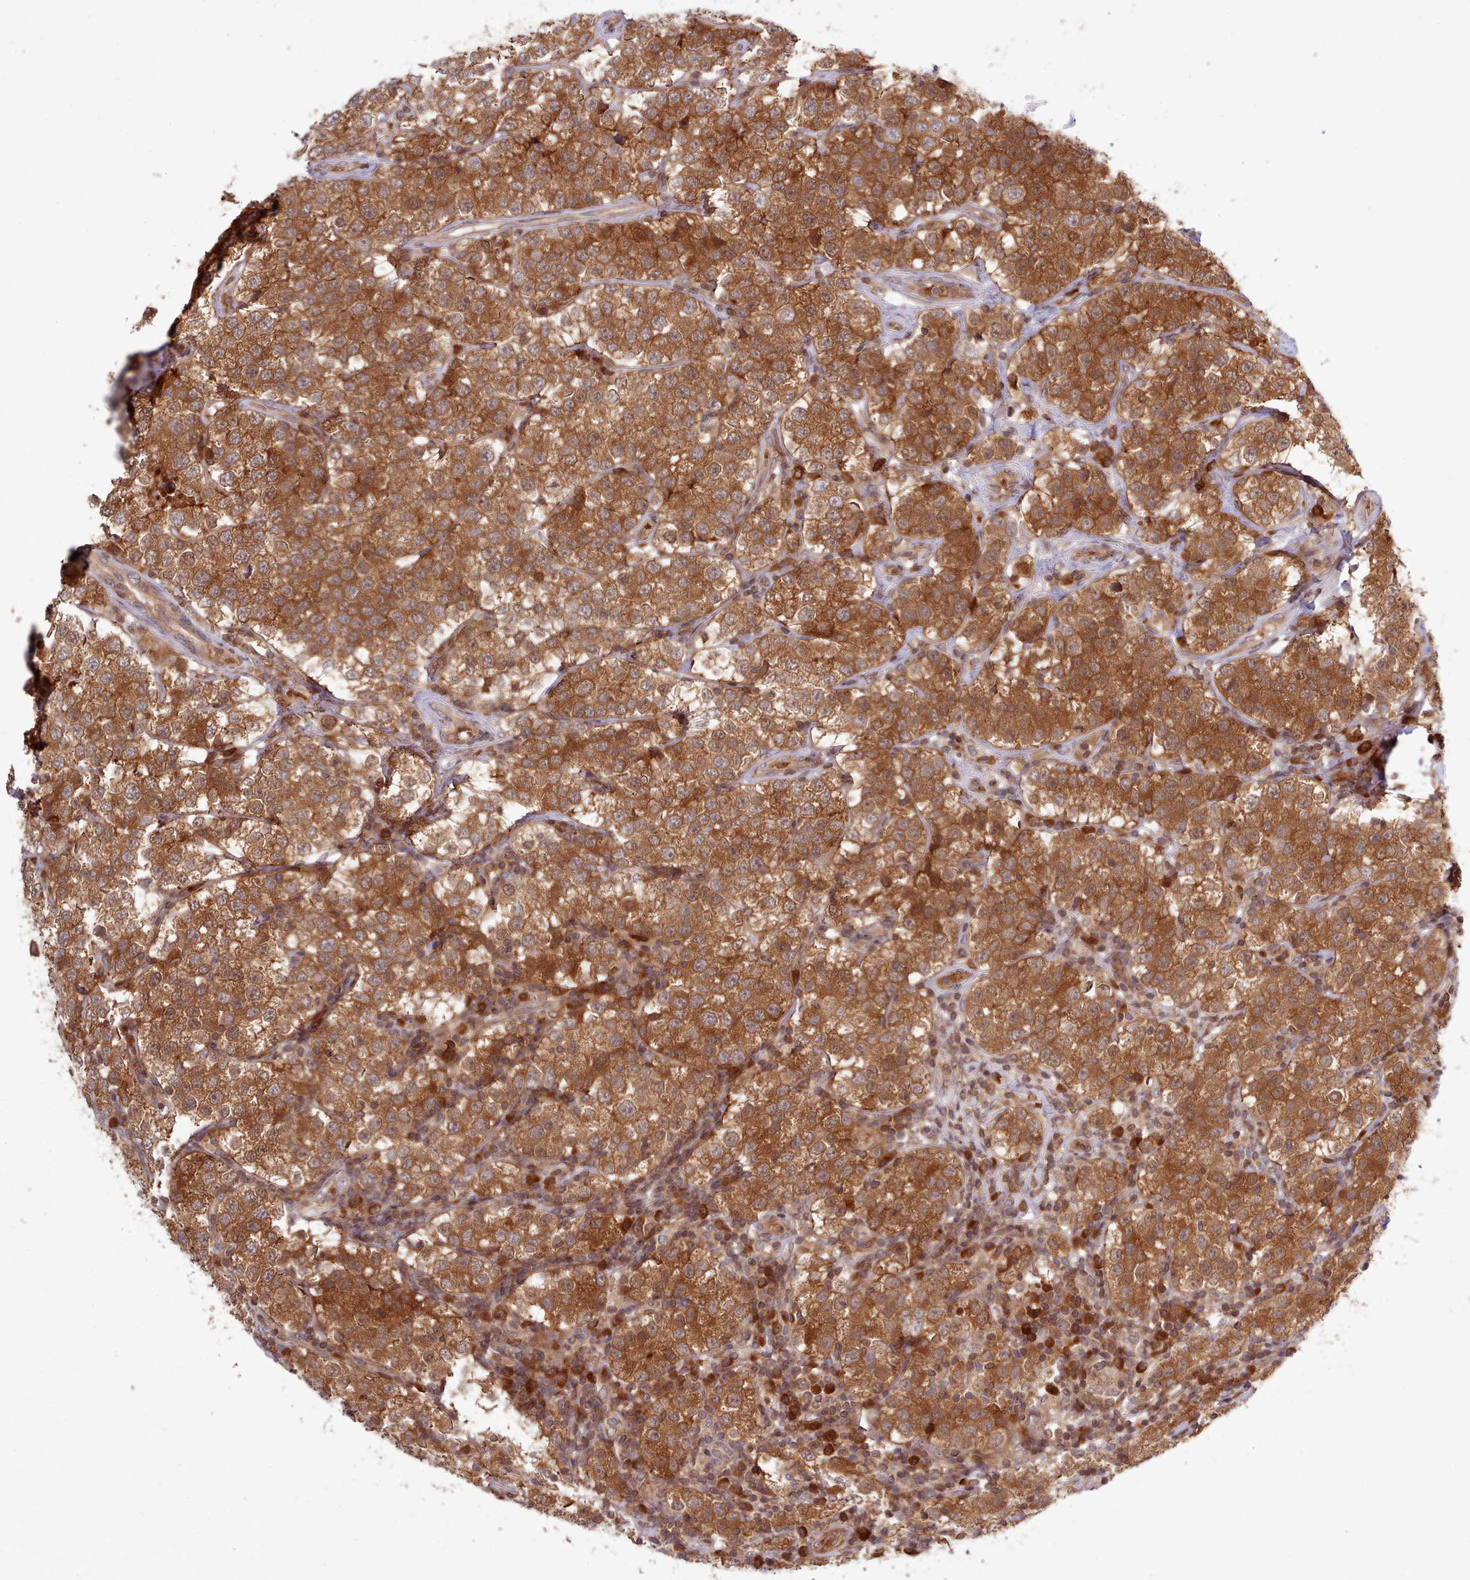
{"staining": {"intensity": "strong", "quantity": ">75%", "location": "cytoplasmic/membranous"}, "tissue": "testis cancer", "cell_type": "Tumor cells", "image_type": "cancer", "snomed": [{"axis": "morphology", "description": "Seminoma, NOS"}, {"axis": "topography", "description": "Testis"}], "caption": "The micrograph shows staining of testis cancer, revealing strong cytoplasmic/membranous protein expression (brown color) within tumor cells.", "gene": "UBE2G1", "patient": {"sex": "male", "age": 34}}